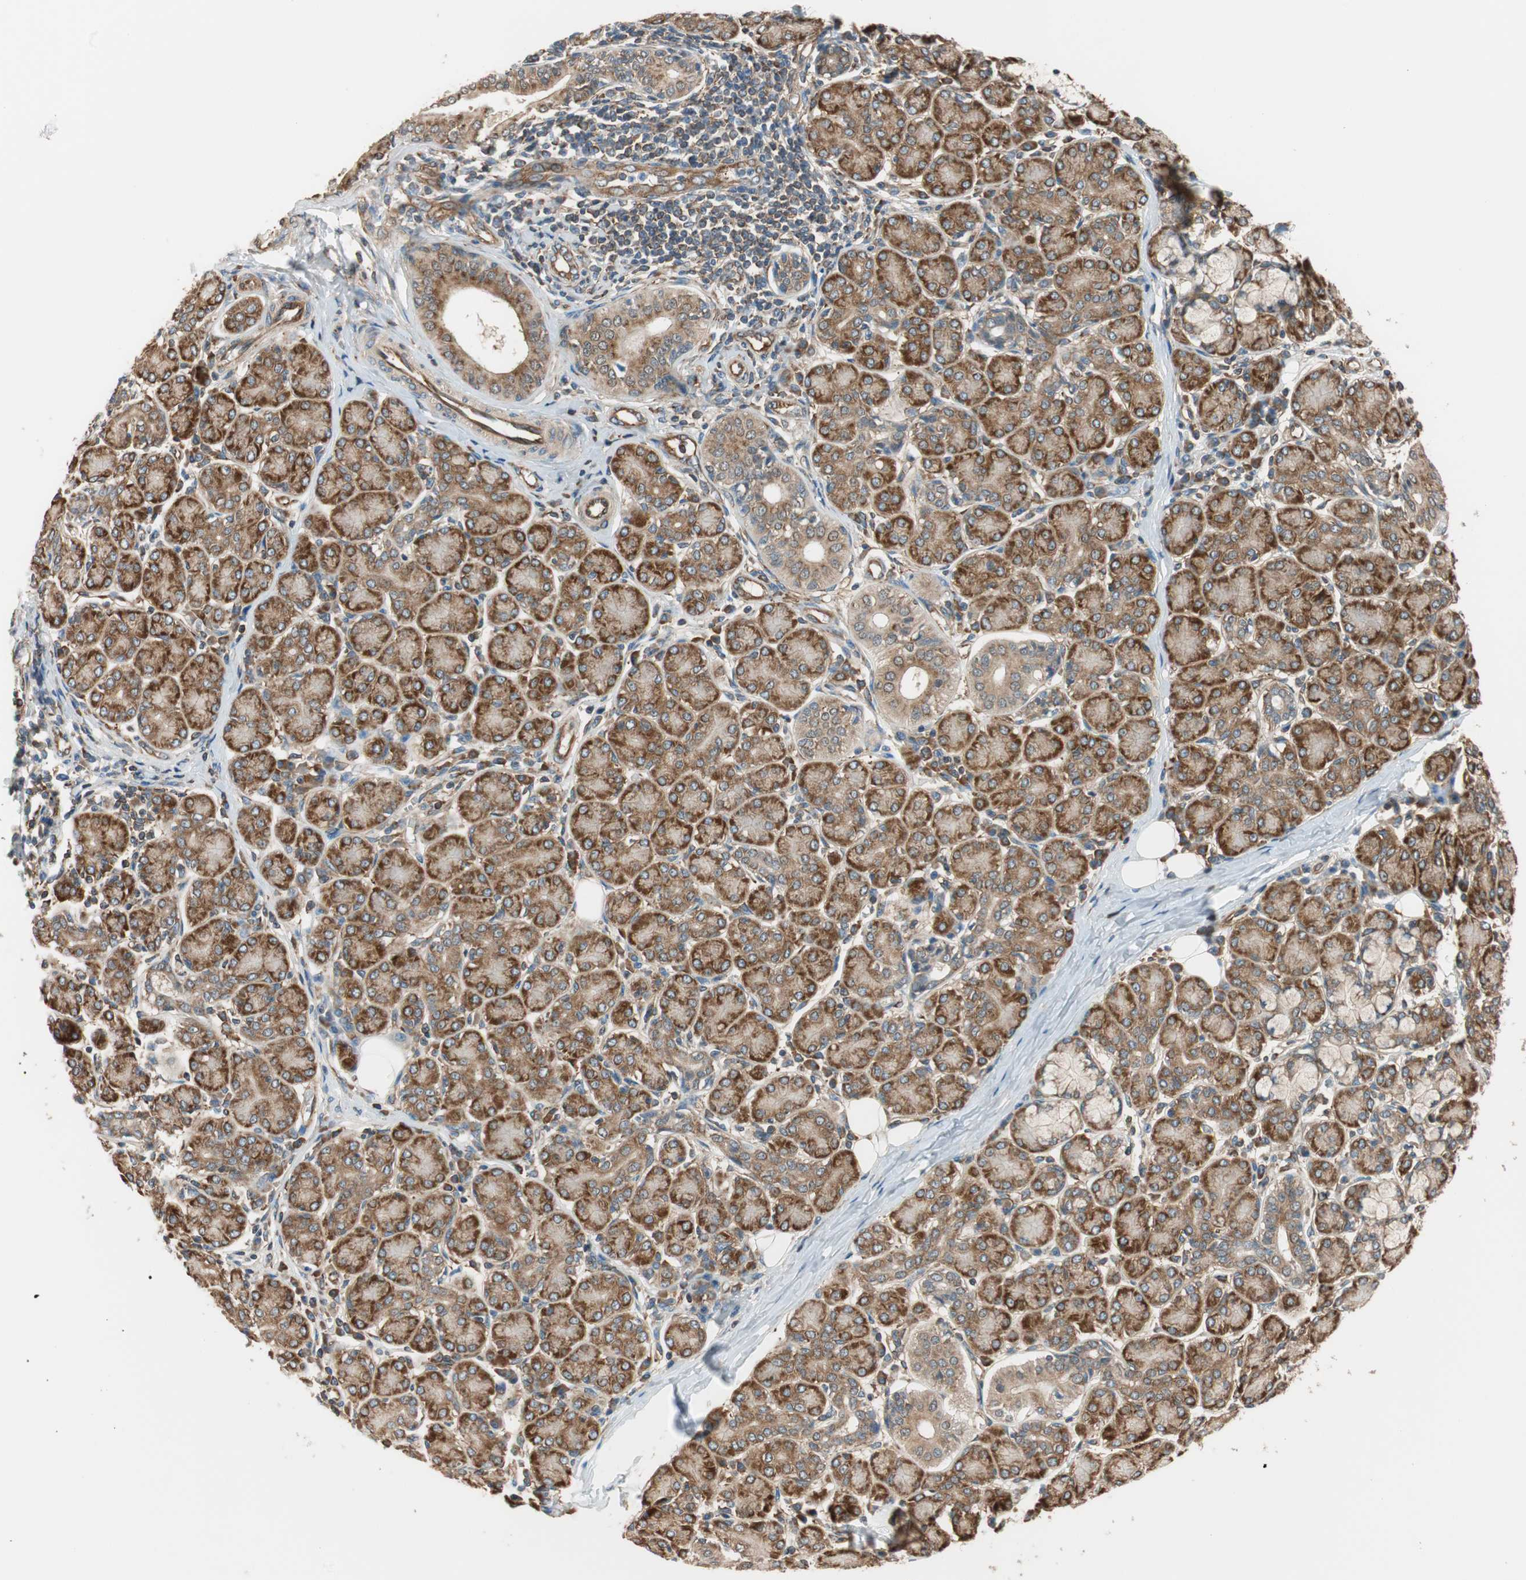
{"staining": {"intensity": "strong", "quantity": ">75%", "location": "cytoplasmic/membranous"}, "tissue": "salivary gland", "cell_type": "Glandular cells", "image_type": "normal", "snomed": [{"axis": "morphology", "description": "Normal tissue, NOS"}, {"axis": "morphology", "description": "Inflammation, NOS"}, {"axis": "topography", "description": "Lymph node"}, {"axis": "topography", "description": "Salivary gland"}], "caption": "Protein staining displays strong cytoplasmic/membranous expression in about >75% of glandular cells in normal salivary gland.", "gene": "WASL", "patient": {"sex": "male", "age": 3}}